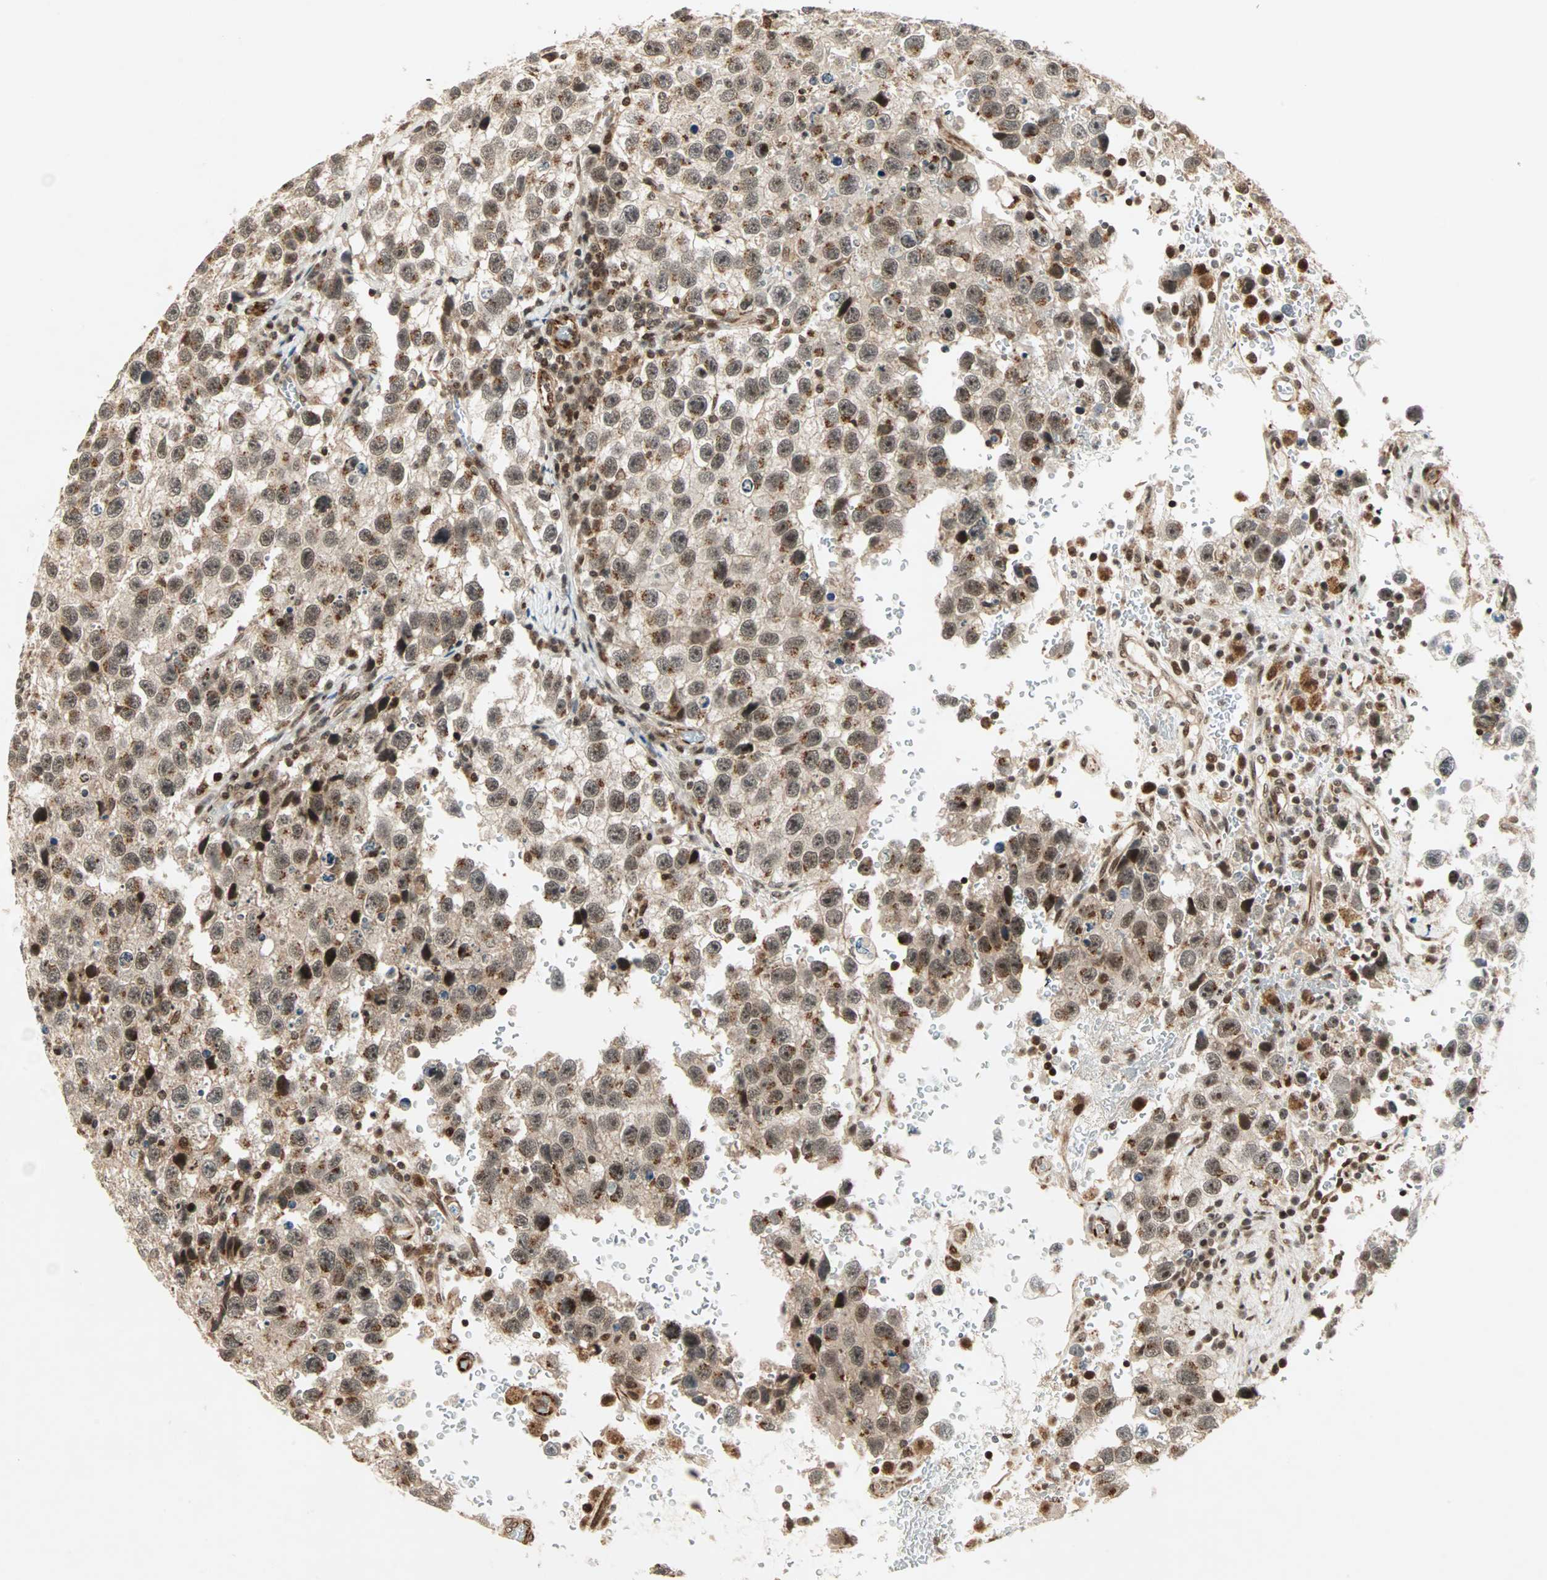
{"staining": {"intensity": "strong", "quantity": ">75%", "location": "cytoplasmic/membranous,nuclear"}, "tissue": "testis cancer", "cell_type": "Tumor cells", "image_type": "cancer", "snomed": [{"axis": "morphology", "description": "Seminoma, NOS"}, {"axis": "topography", "description": "Testis"}], "caption": "Testis cancer (seminoma) stained with immunohistochemistry (IHC) reveals strong cytoplasmic/membranous and nuclear staining in approximately >75% of tumor cells.", "gene": "ZBED9", "patient": {"sex": "male", "age": 33}}